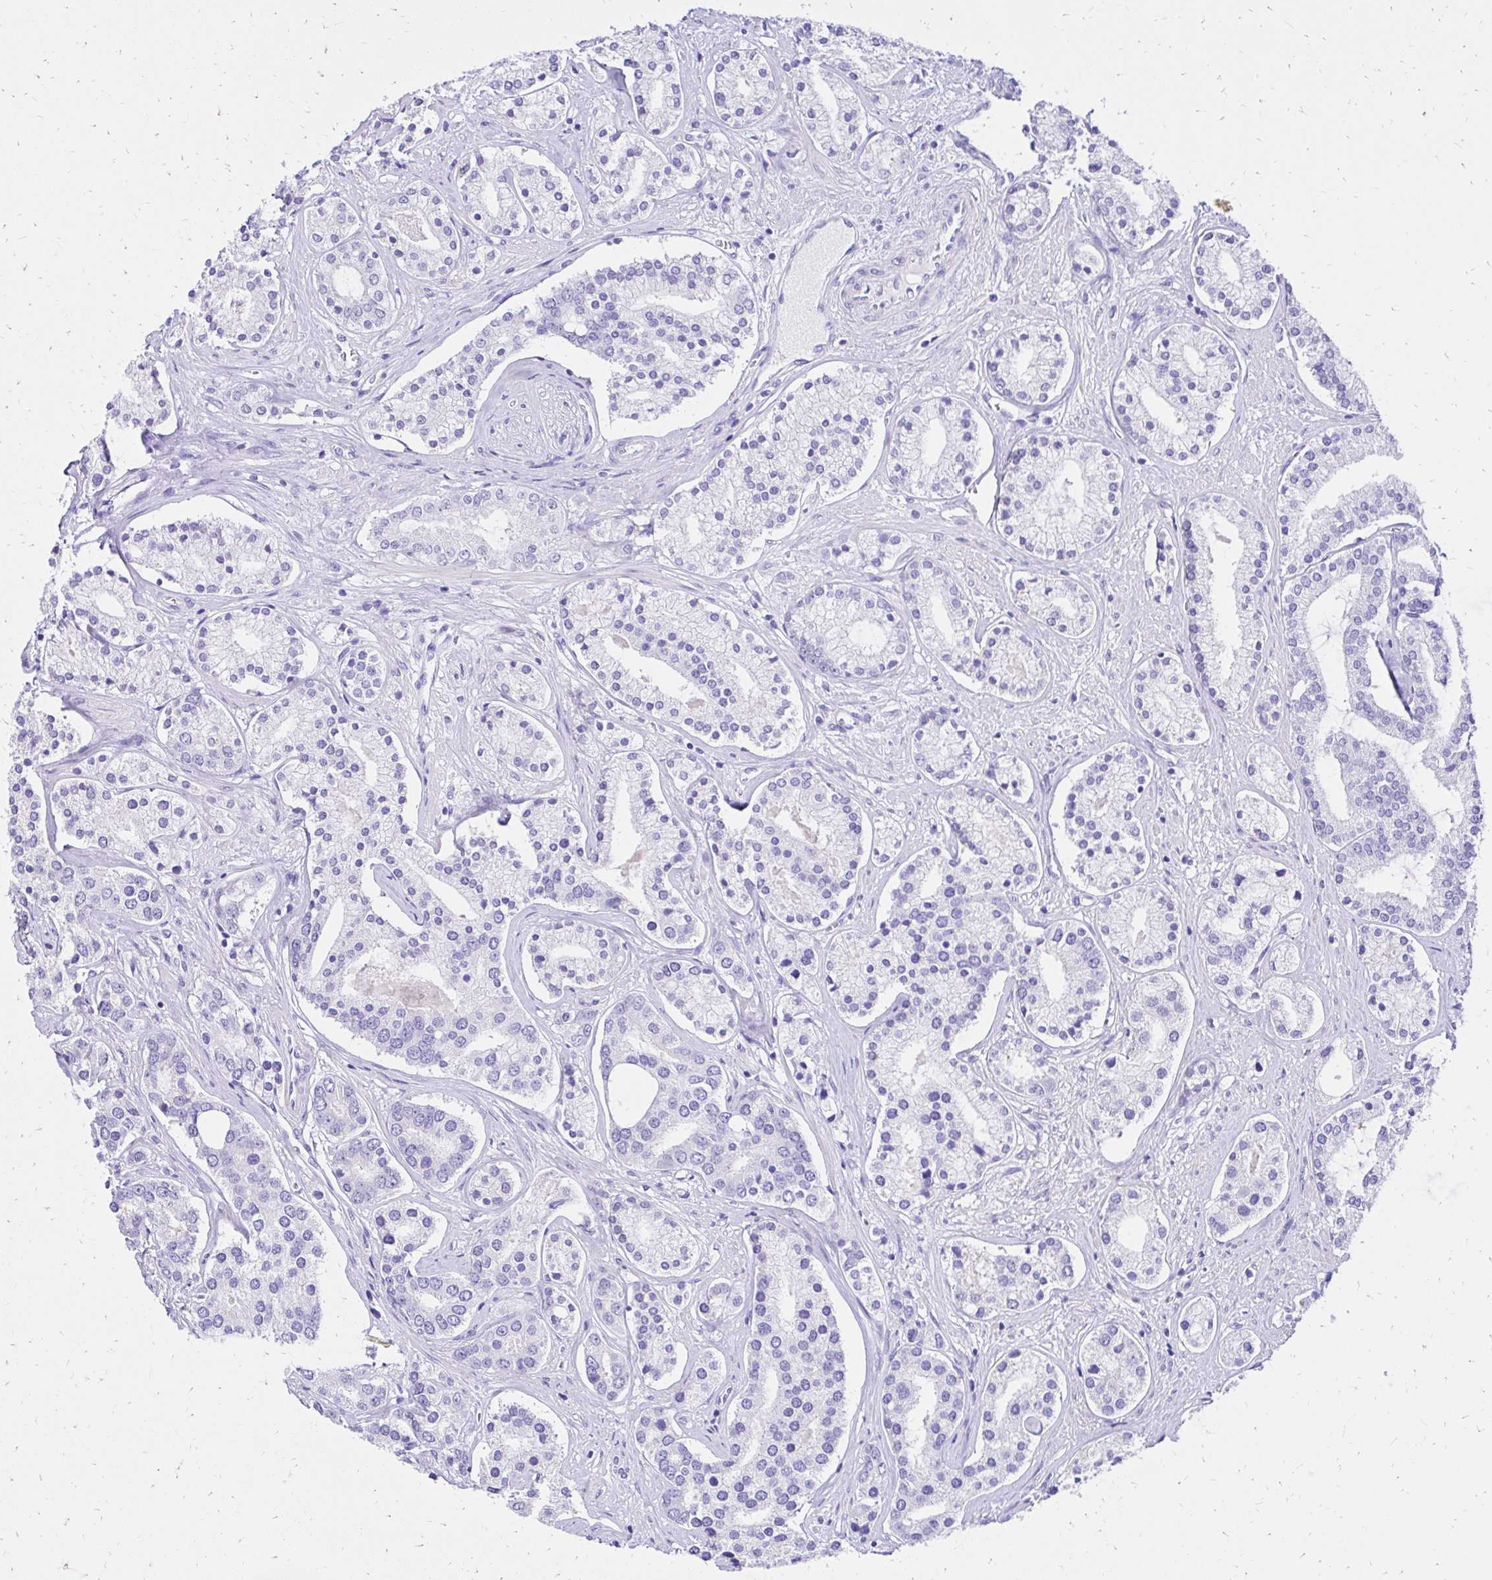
{"staining": {"intensity": "negative", "quantity": "none", "location": "none"}, "tissue": "prostate cancer", "cell_type": "Tumor cells", "image_type": "cancer", "snomed": [{"axis": "morphology", "description": "Adenocarcinoma, High grade"}, {"axis": "topography", "description": "Prostate"}], "caption": "Immunohistochemical staining of human prostate cancer displays no significant staining in tumor cells. (DAB immunohistochemistry (IHC), high magnification).", "gene": "S100G", "patient": {"sex": "male", "age": 58}}